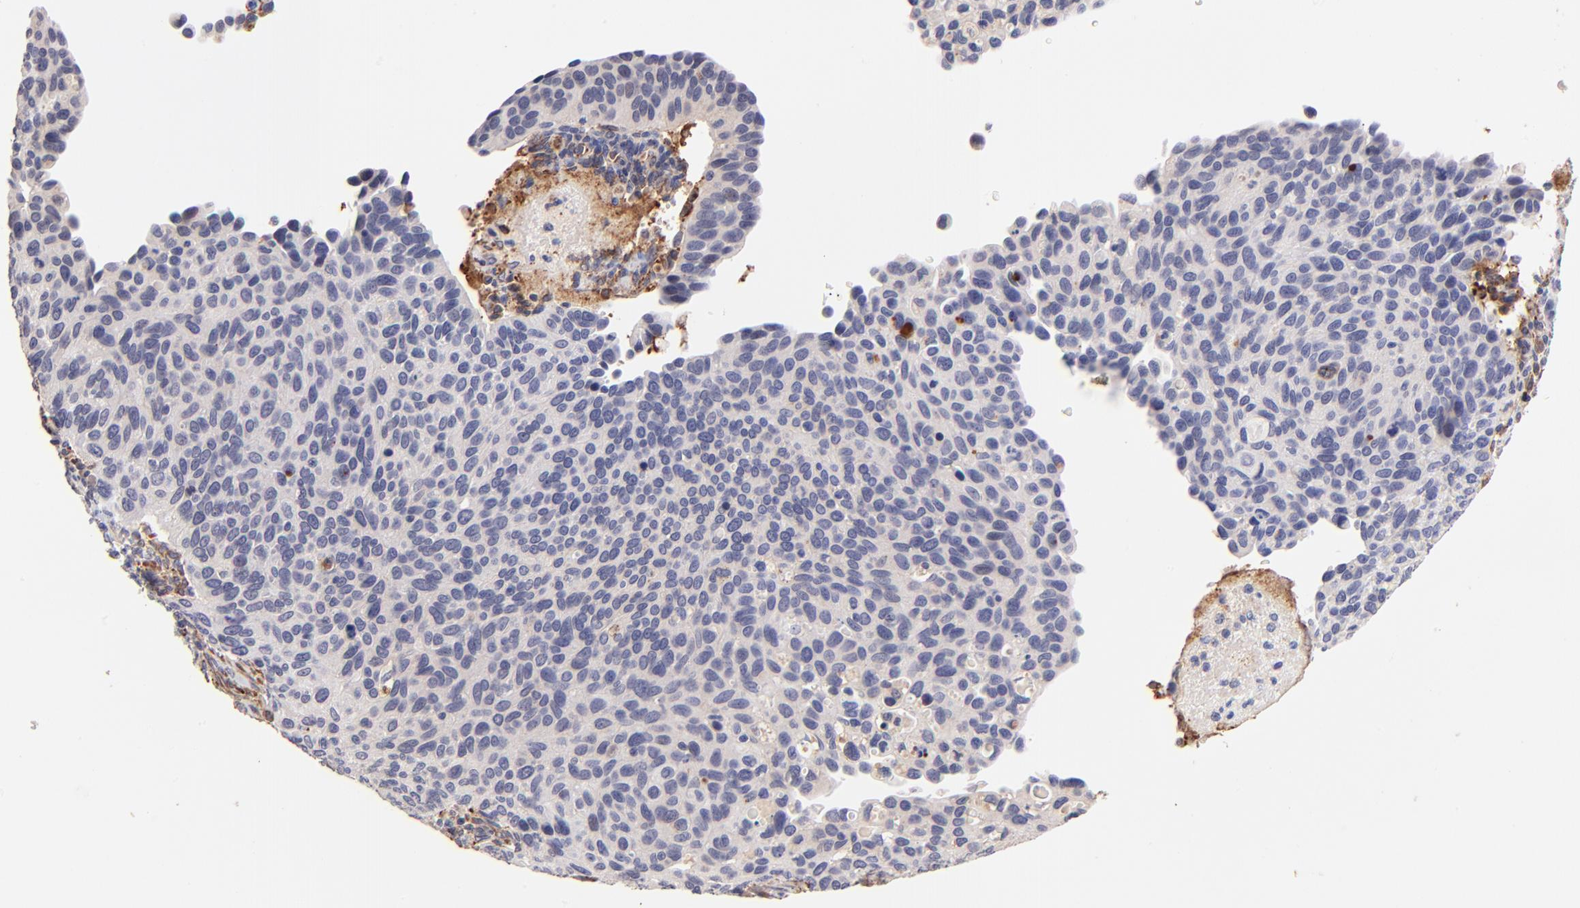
{"staining": {"intensity": "negative", "quantity": "none", "location": "none"}, "tissue": "cervical cancer", "cell_type": "Tumor cells", "image_type": "cancer", "snomed": [{"axis": "morphology", "description": "Adenocarcinoma, NOS"}, {"axis": "topography", "description": "Cervix"}], "caption": "Immunohistochemistry of human cervical cancer reveals no positivity in tumor cells. Nuclei are stained in blue.", "gene": "SPARC", "patient": {"sex": "female", "age": 29}}